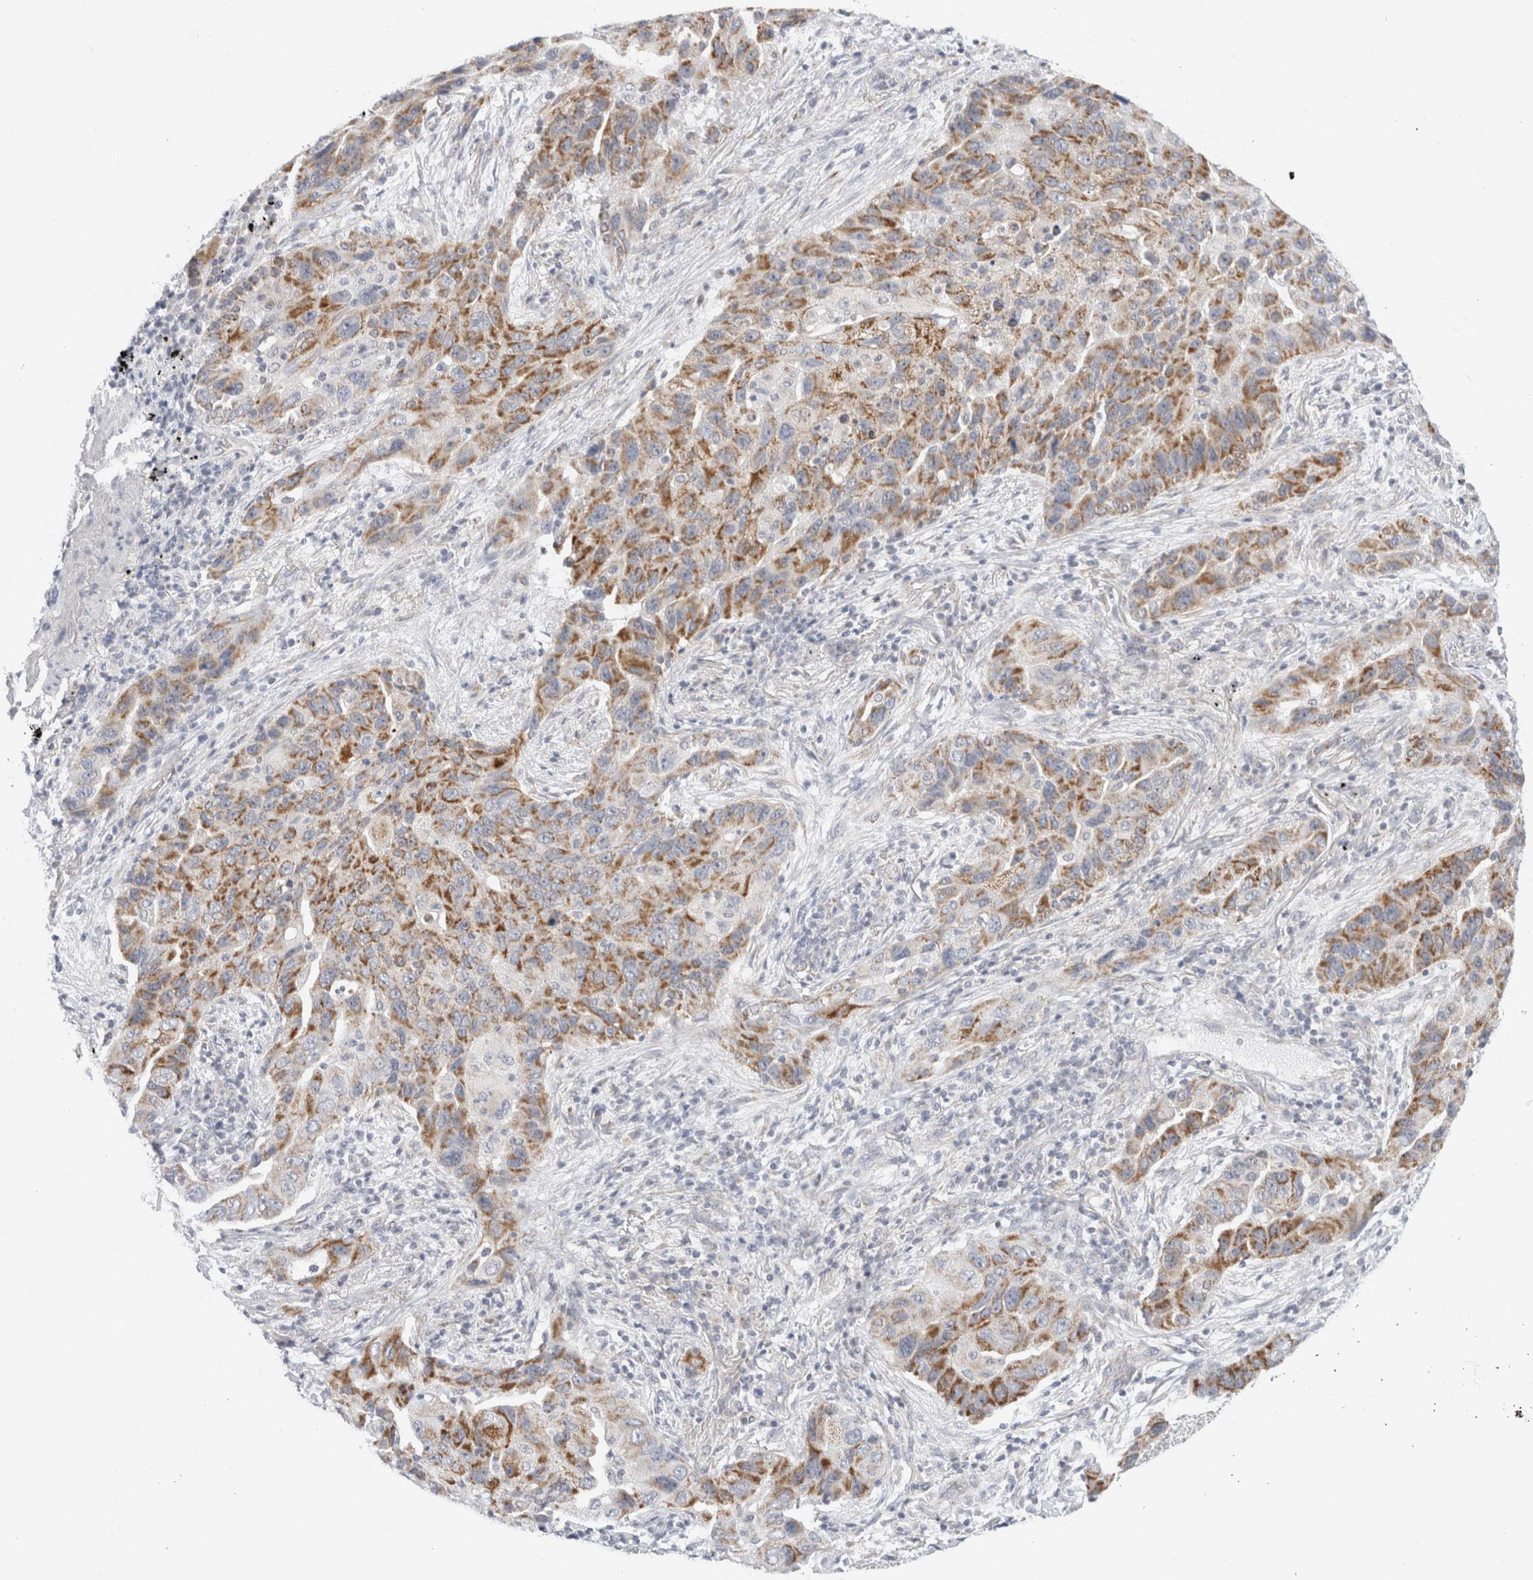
{"staining": {"intensity": "moderate", "quantity": ">75%", "location": "cytoplasmic/membranous"}, "tissue": "lung cancer", "cell_type": "Tumor cells", "image_type": "cancer", "snomed": [{"axis": "morphology", "description": "Adenocarcinoma, NOS"}, {"axis": "topography", "description": "Lung"}], "caption": "This is a micrograph of IHC staining of adenocarcinoma (lung), which shows moderate staining in the cytoplasmic/membranous of tumor cells.", "gene": "FAHD1", "patient": {"sex": "female", "age": 65}}